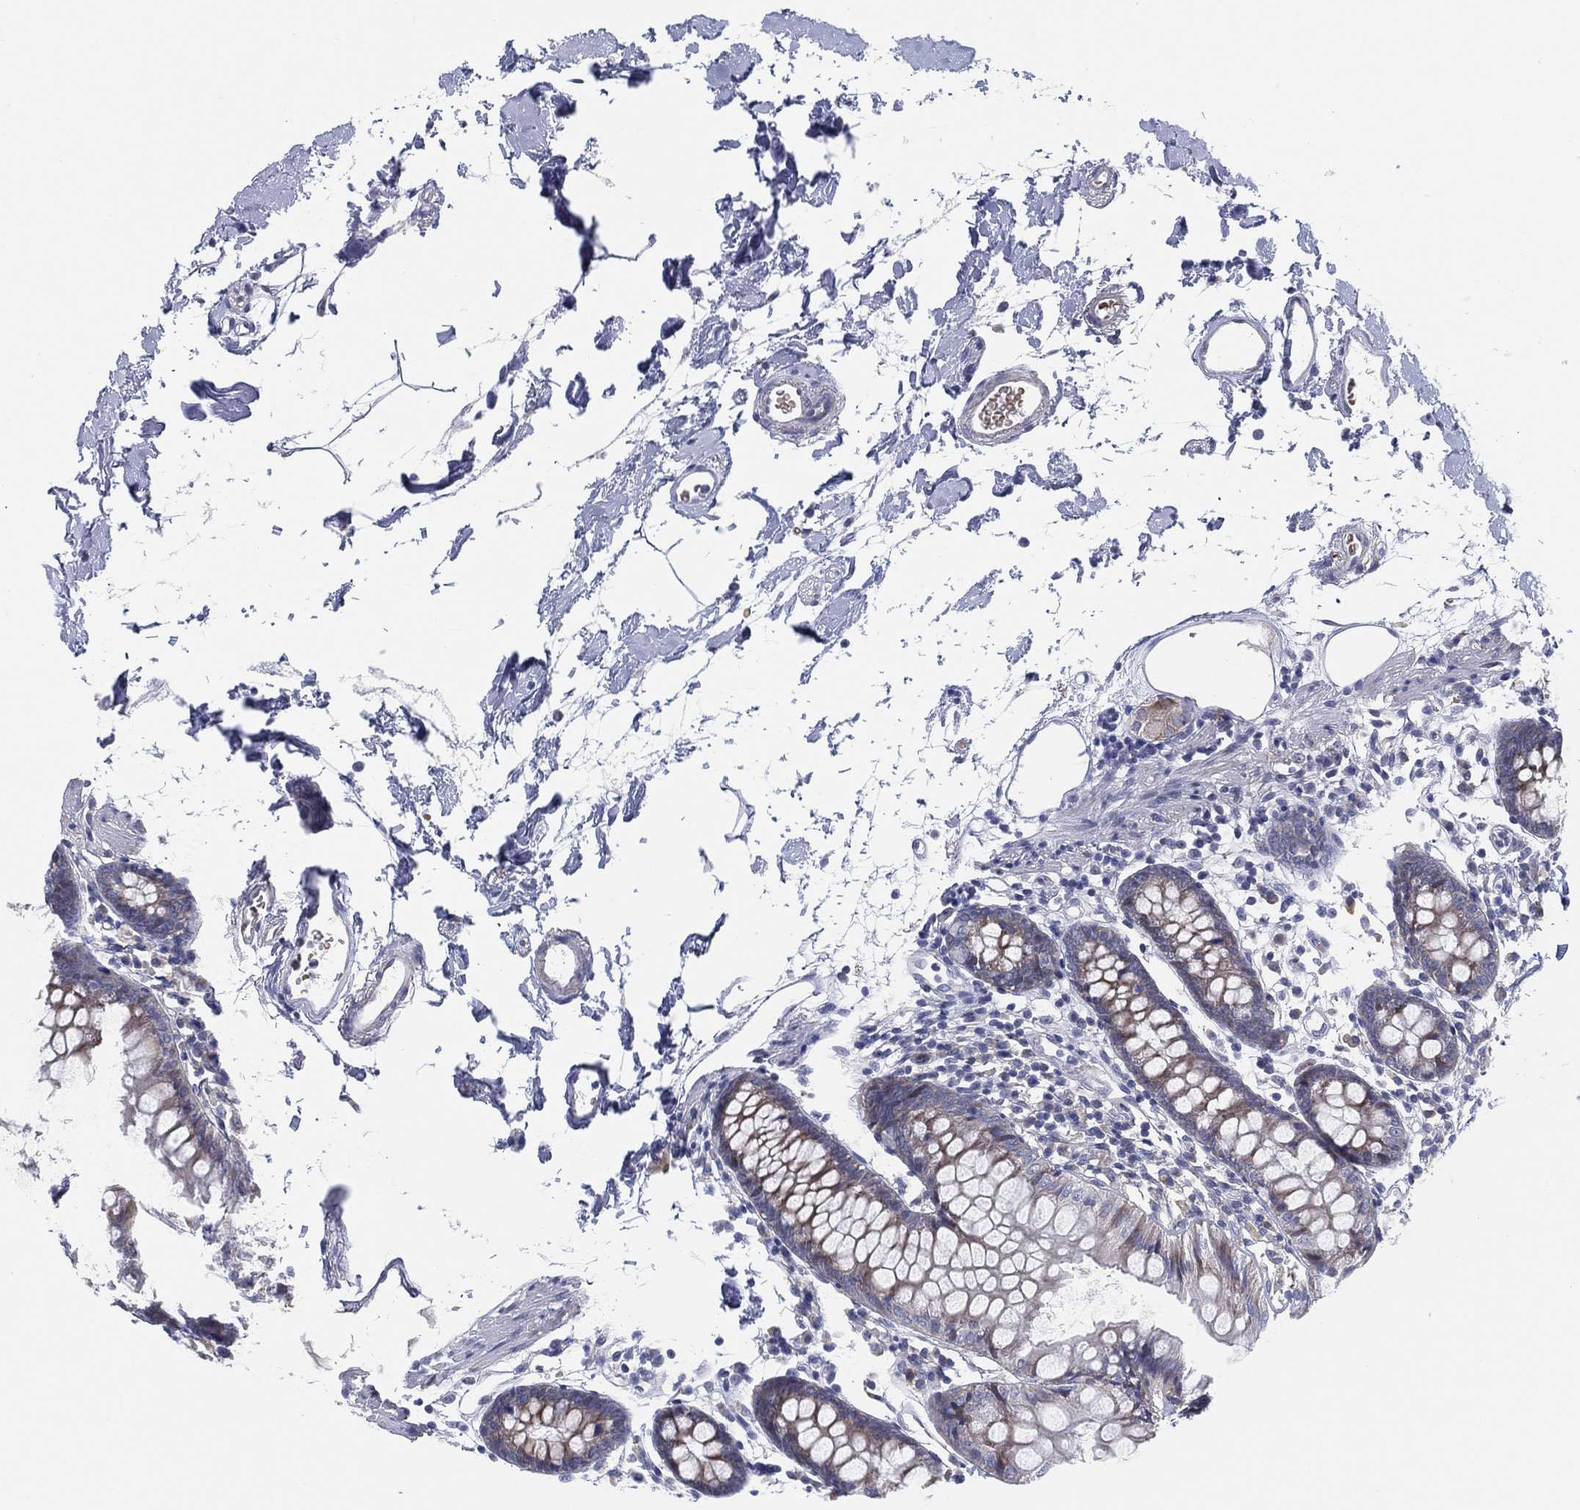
{"staining": {"intensity": "negative", "quantity": "none", "location": "none"}, "tissue": "colon", "cell_type": "Endothelial cells", "image_type": "normal", "snomed": [{"axis": "morphology", "description": "Normal tissue, NOS"}, {"axis": "topography", "description": "Colon"}], "caption": "DAB immunohistochemical staining of normal human colon displays no significant expression in endothelial cells. (DAB (3,3'-diaminobenzidine) IHC, high magnification).", "gene": "HEATR4", "patient": {"sex": "female", "age": 84}}